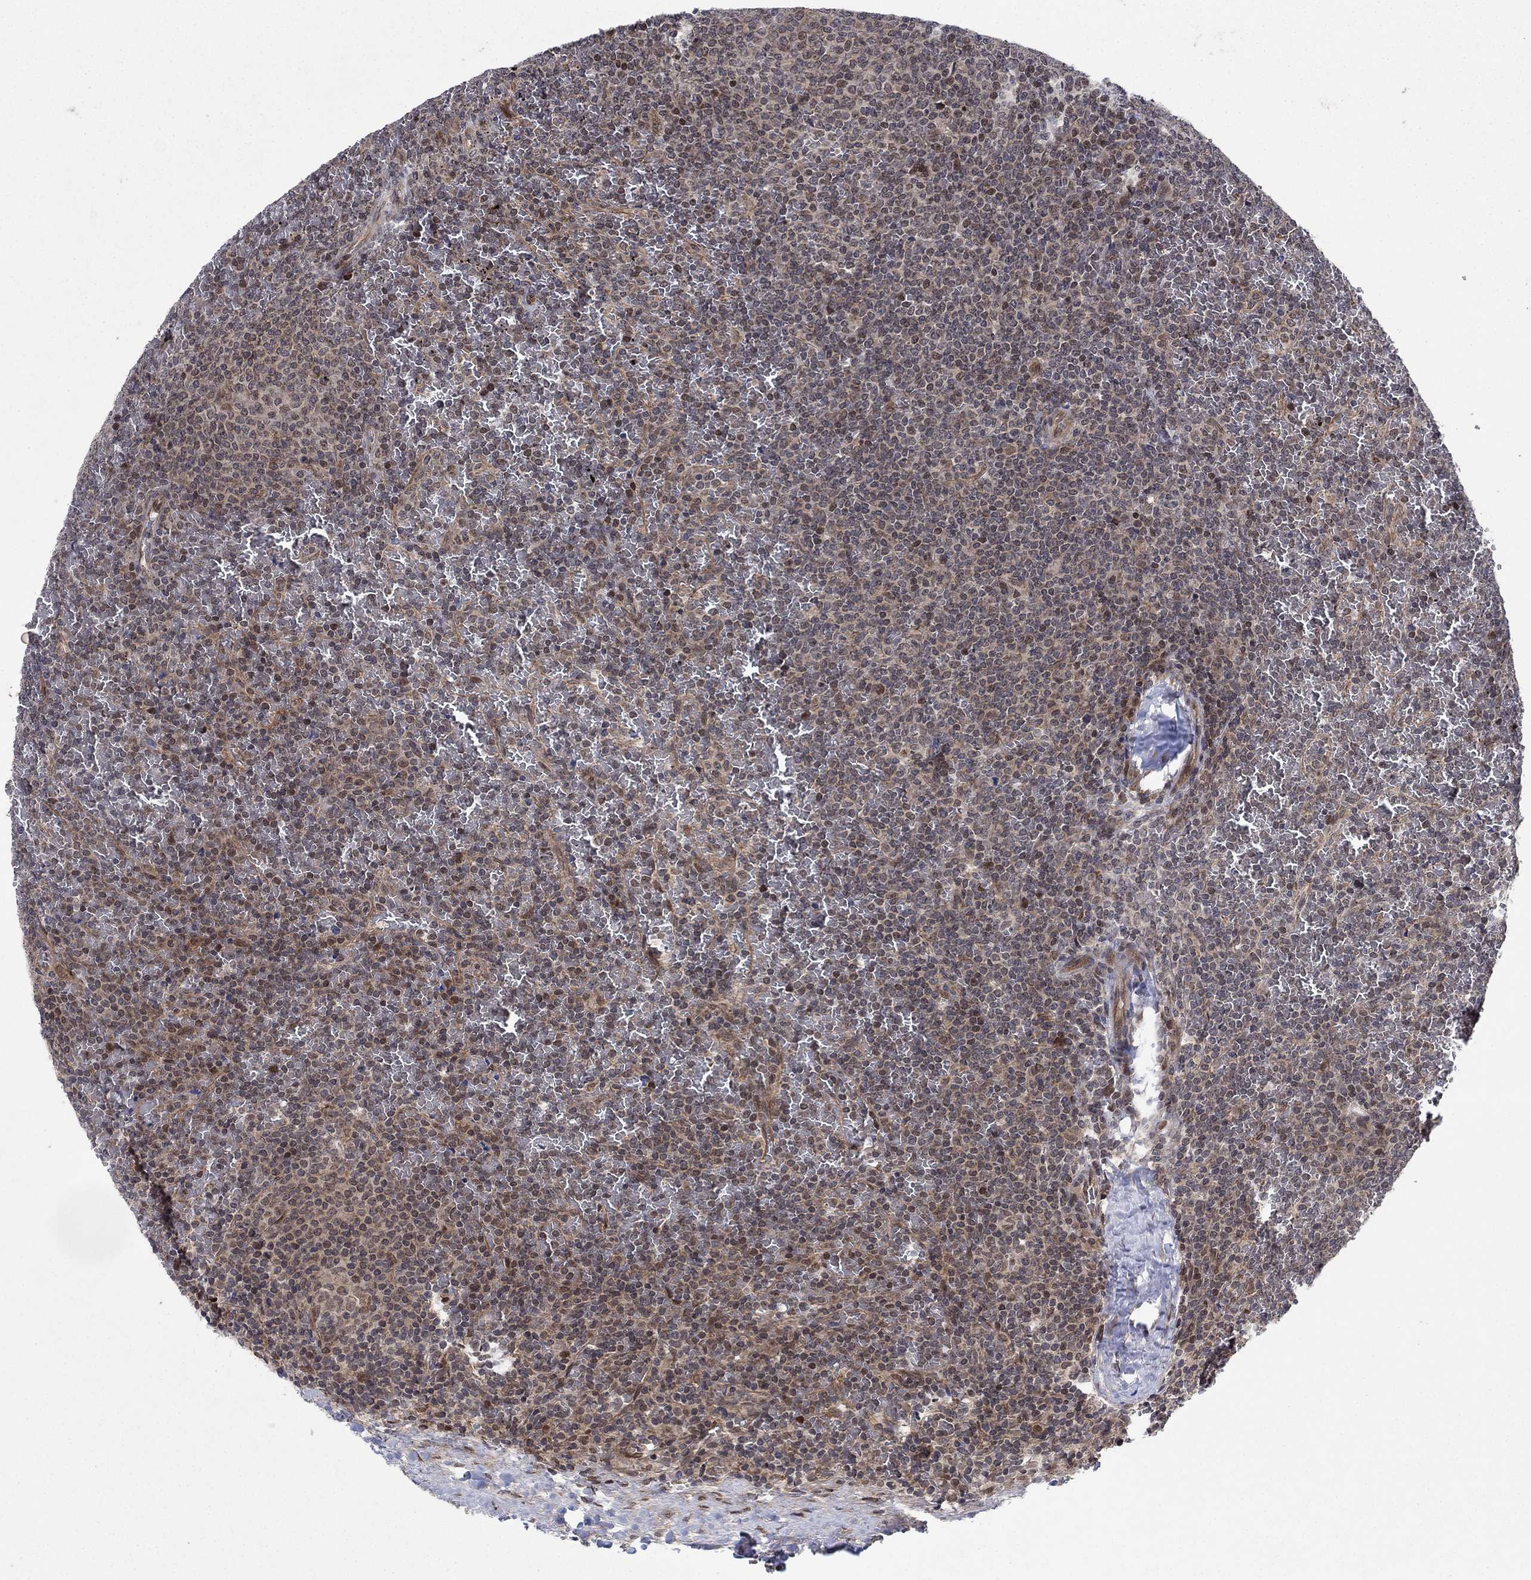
{"staining": {"intensity": "weak", "quantity": ">75%", "location": "cytoplasmic/membranous,nuclear"}, "tissue": "lymphoma", "cell_type": "Tumor cells", "image_type": "cancer", "snomed": [{"axis": "morphology", "description": "Malignant lymphoma, non-Hodgkin's type, Low grade"}, {"axis": "topography", "description": "Spleen"}], "caption": "There is low levels of weak cytoplasmic/membranous and nuclear staining in tumor cells of malignant lymphoma, non-Hodgkin's type (low-grade), as demonstrated by immunohistochemical staining (brown color).", "gene": "PRICKLE4", "patient": {"sex": "female", "age": 77}}